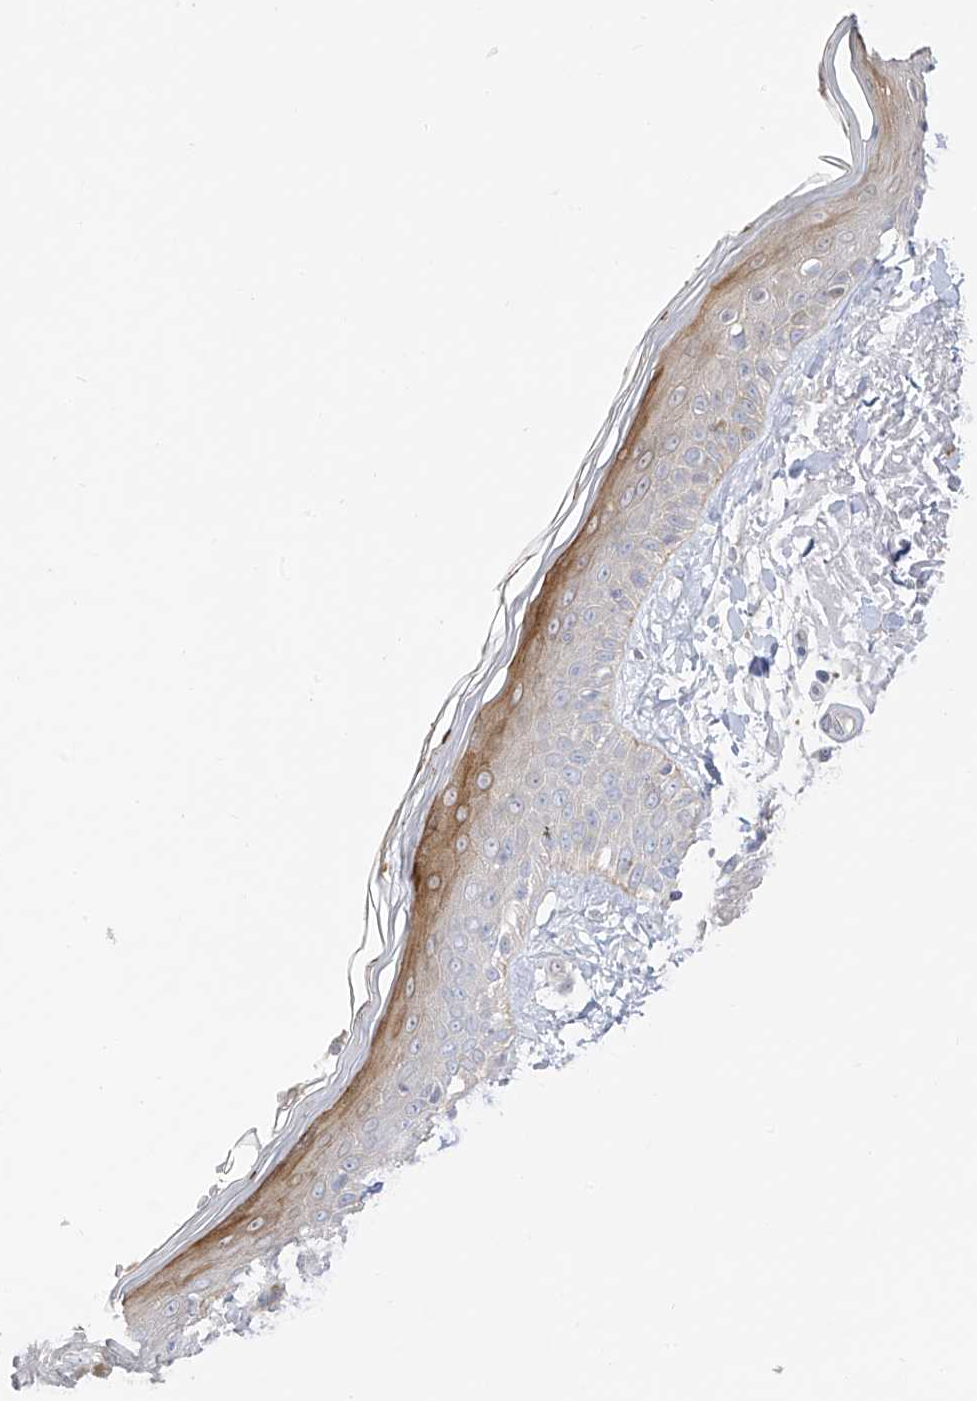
{"staining": {"intensity": "weak", "quantity": ">75%", "location": "cytoplasmic/membranous"}, "tissue": "skin", "cell_type": "Fibroblasts", "image_type": "normal", "snomed": [{"axis": "morphology", "description": "Normal tissue, NOS"}, {"axis": "topography", "description": "Skin"}, {"axis": "topography", "description": "Skeletal muscle"}], "caption": "Immunohistochemical staining of unremarkable human skin shows low levels of weak cytoplasmic/membranous positivity in about >75% of fibroblasts. (DAB (3,3'-diaminobenzidine) IHC with brightfield microscopy, high magnification).", "gene": "EIPR1", "patient": {"sex": "male", "age": 83}}